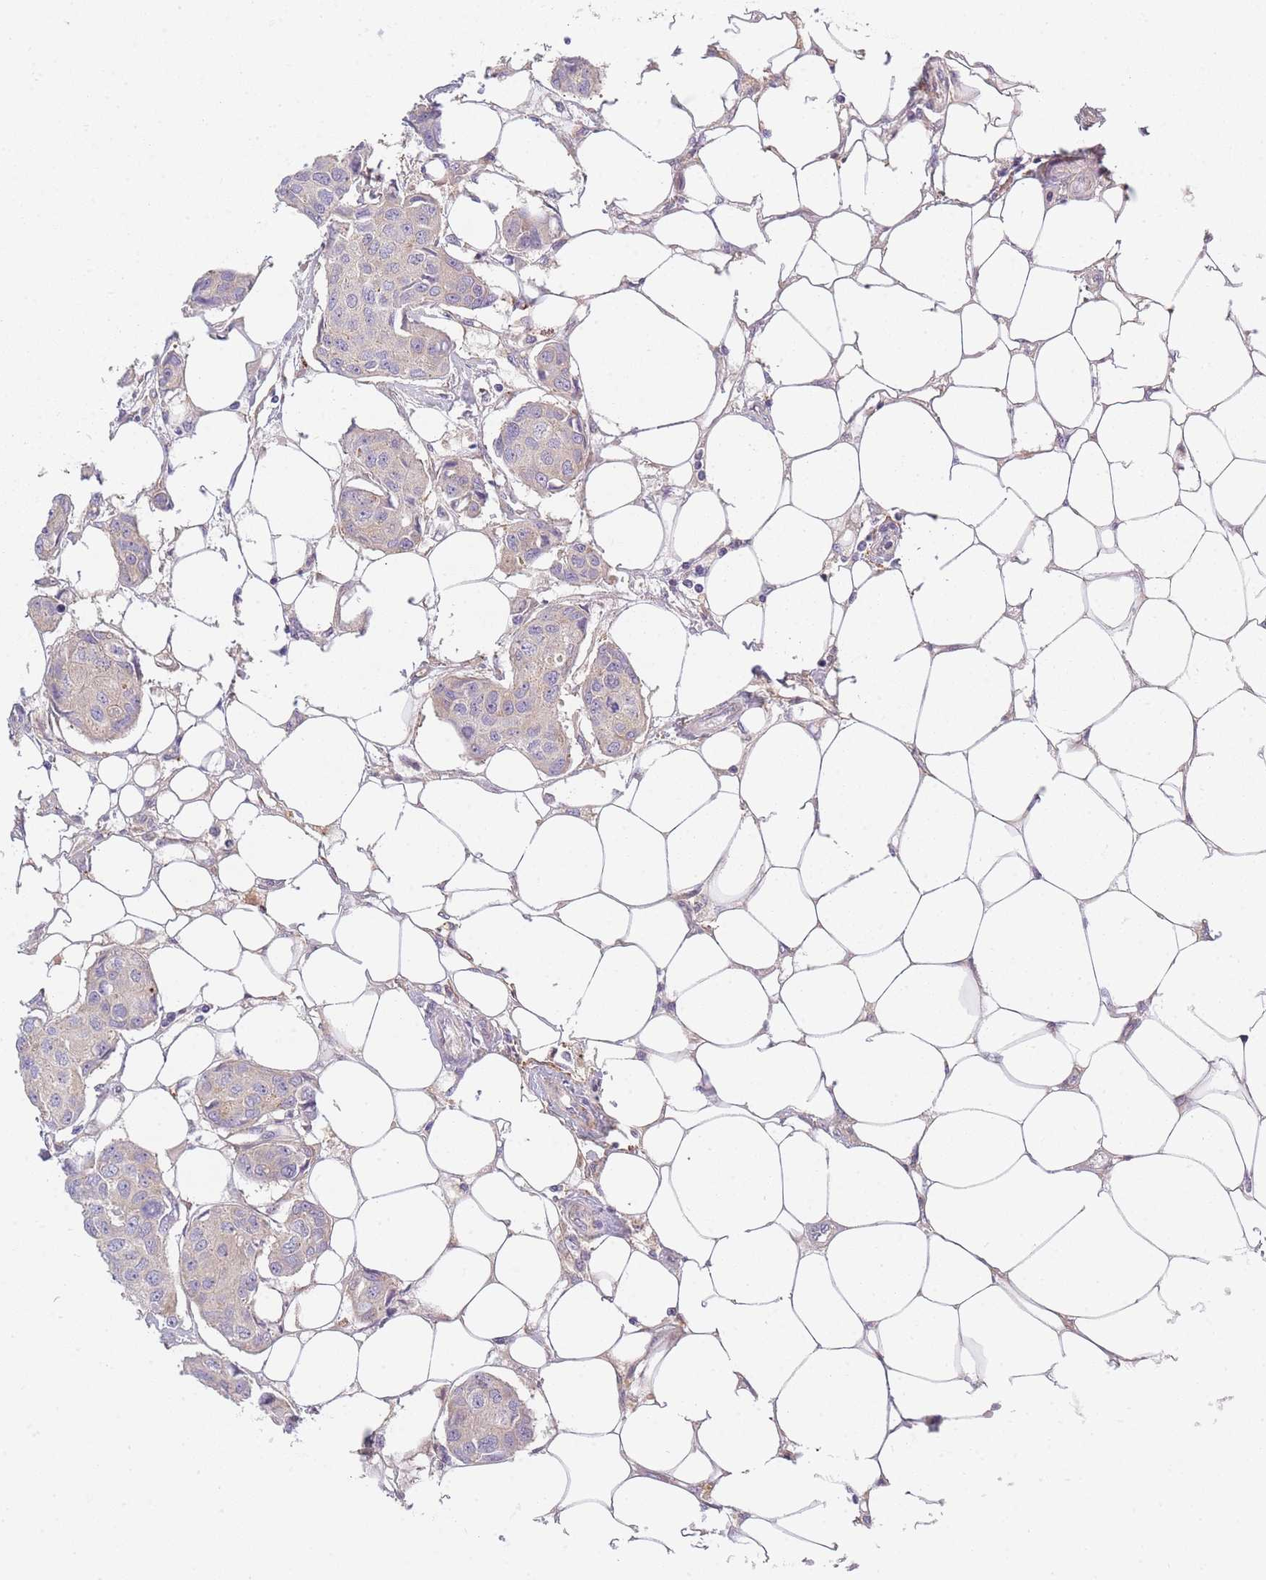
{"staining": {"intensity": "negative", "quantity": "none", "location": "none"}, "tissue": "breast cancer", "cell_type": "Tumor cells", "image_type": "cancer", "snomed": [{"axis": "morphology", "description": "Duct carcinoma"}, {"axis": "topography", "description": "Breast"}, {"axis": "topography", "description": "Lymph node"}], "caption": "Immunohistochemical staining of infiltrating ductal carcinoma (breast) demonstrates no significant staining in tumor cells.", "gene": "AP3M2", "patient": {"sex": "female", "age": 80}}